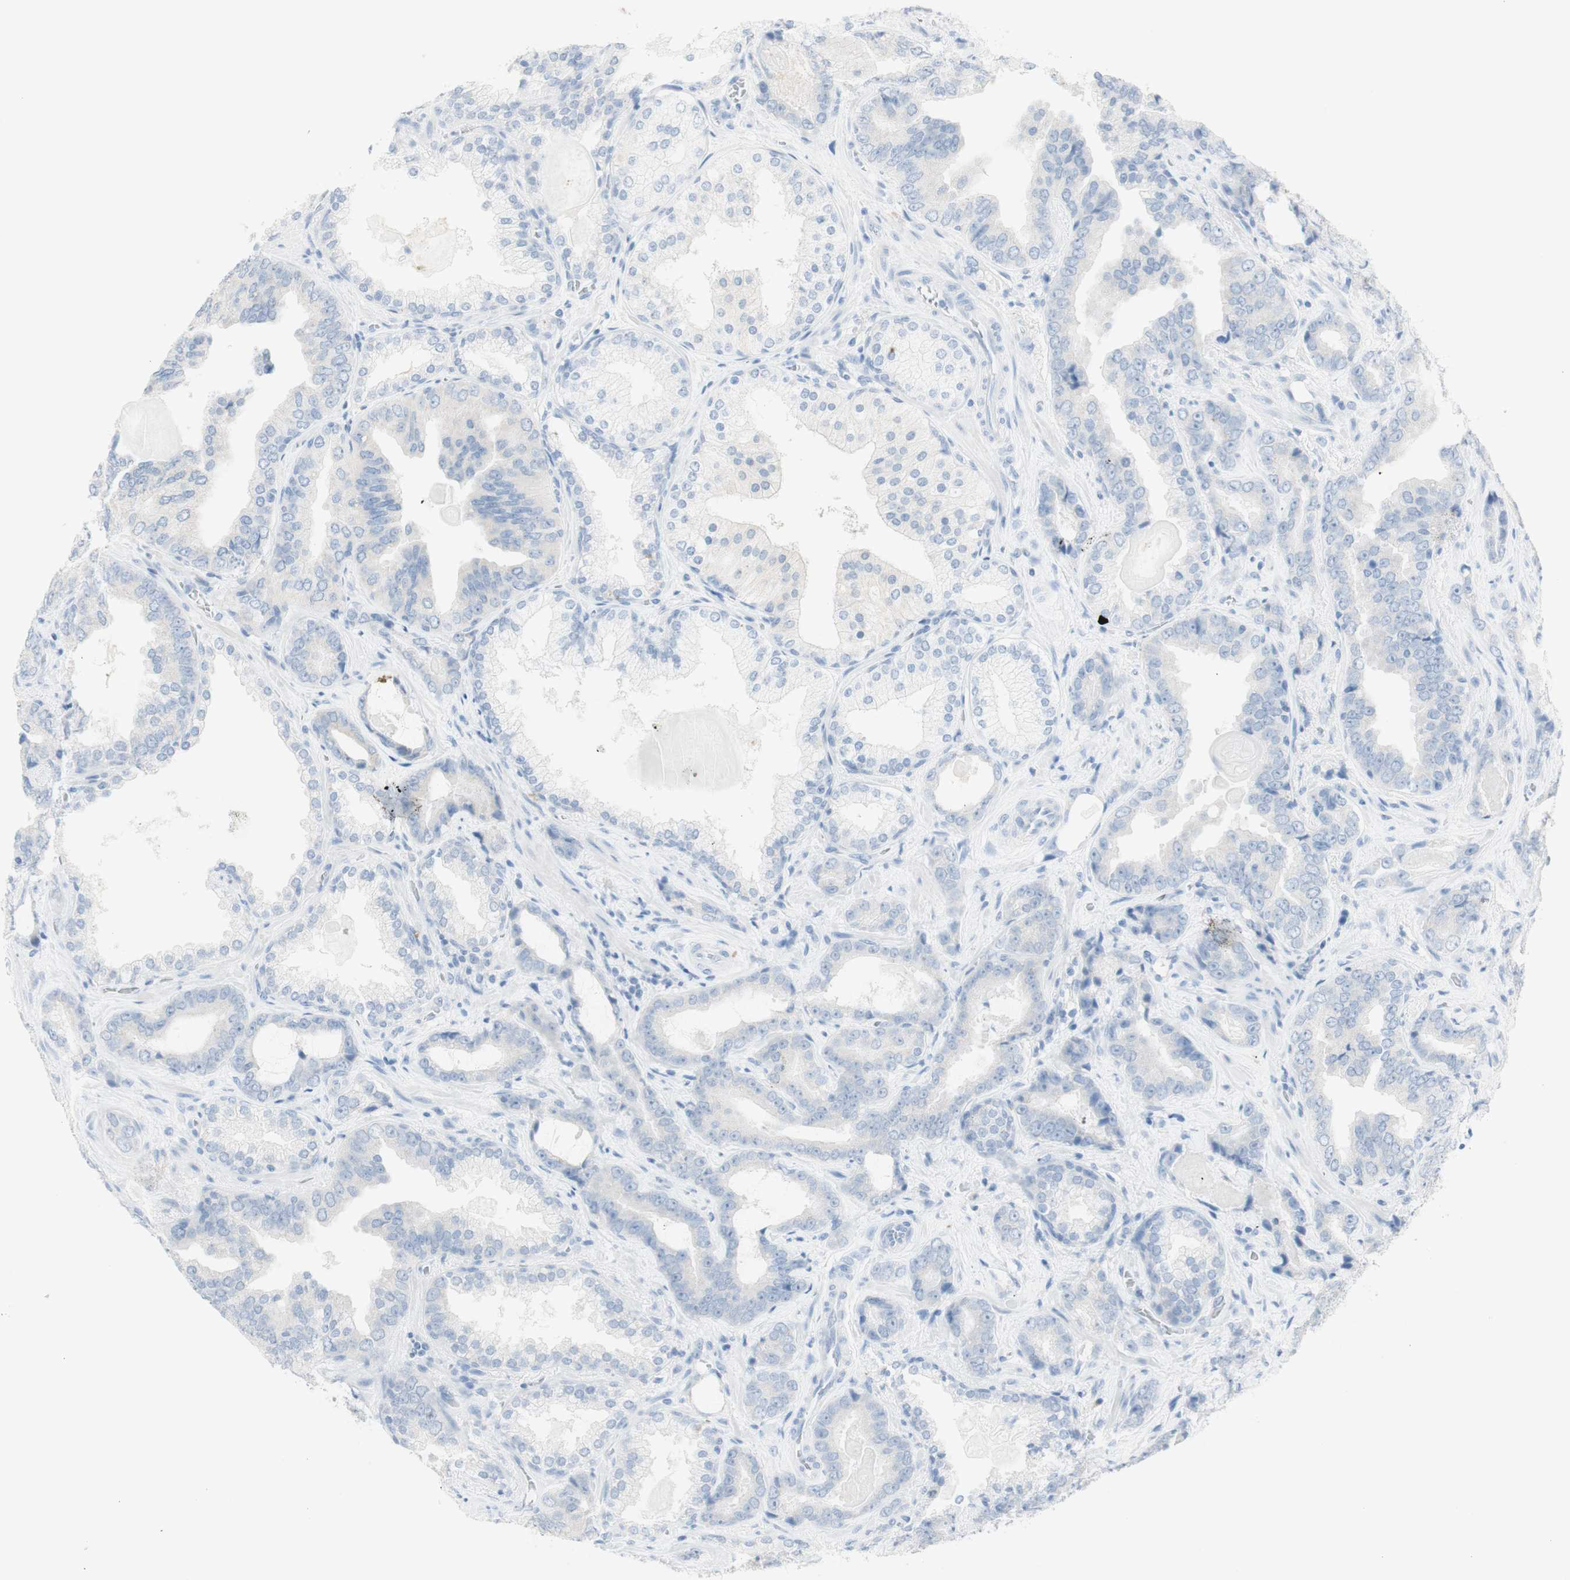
{"staining": {"intensity": "negative", "quantity": "none", "location": "none"}, "tissue": "prostate cancer", "cell_type": "Tumor cells", "image_type": "cancer", "snomed": [{"axis": "morphology", "description": "Adenocarcinoma, Low grade"}, {"axis": "topography", "description": "Prostate"}], "caption": "DAB (3,3'-diaminobenzidine) immunohistochemical staining of human prostate cancer shows no significant staining in tumor cells. (DAB immunohistochemistry (IHC), high magnification).", "gene": "ART3", "patient": {"sex": "male", "age": 60}}